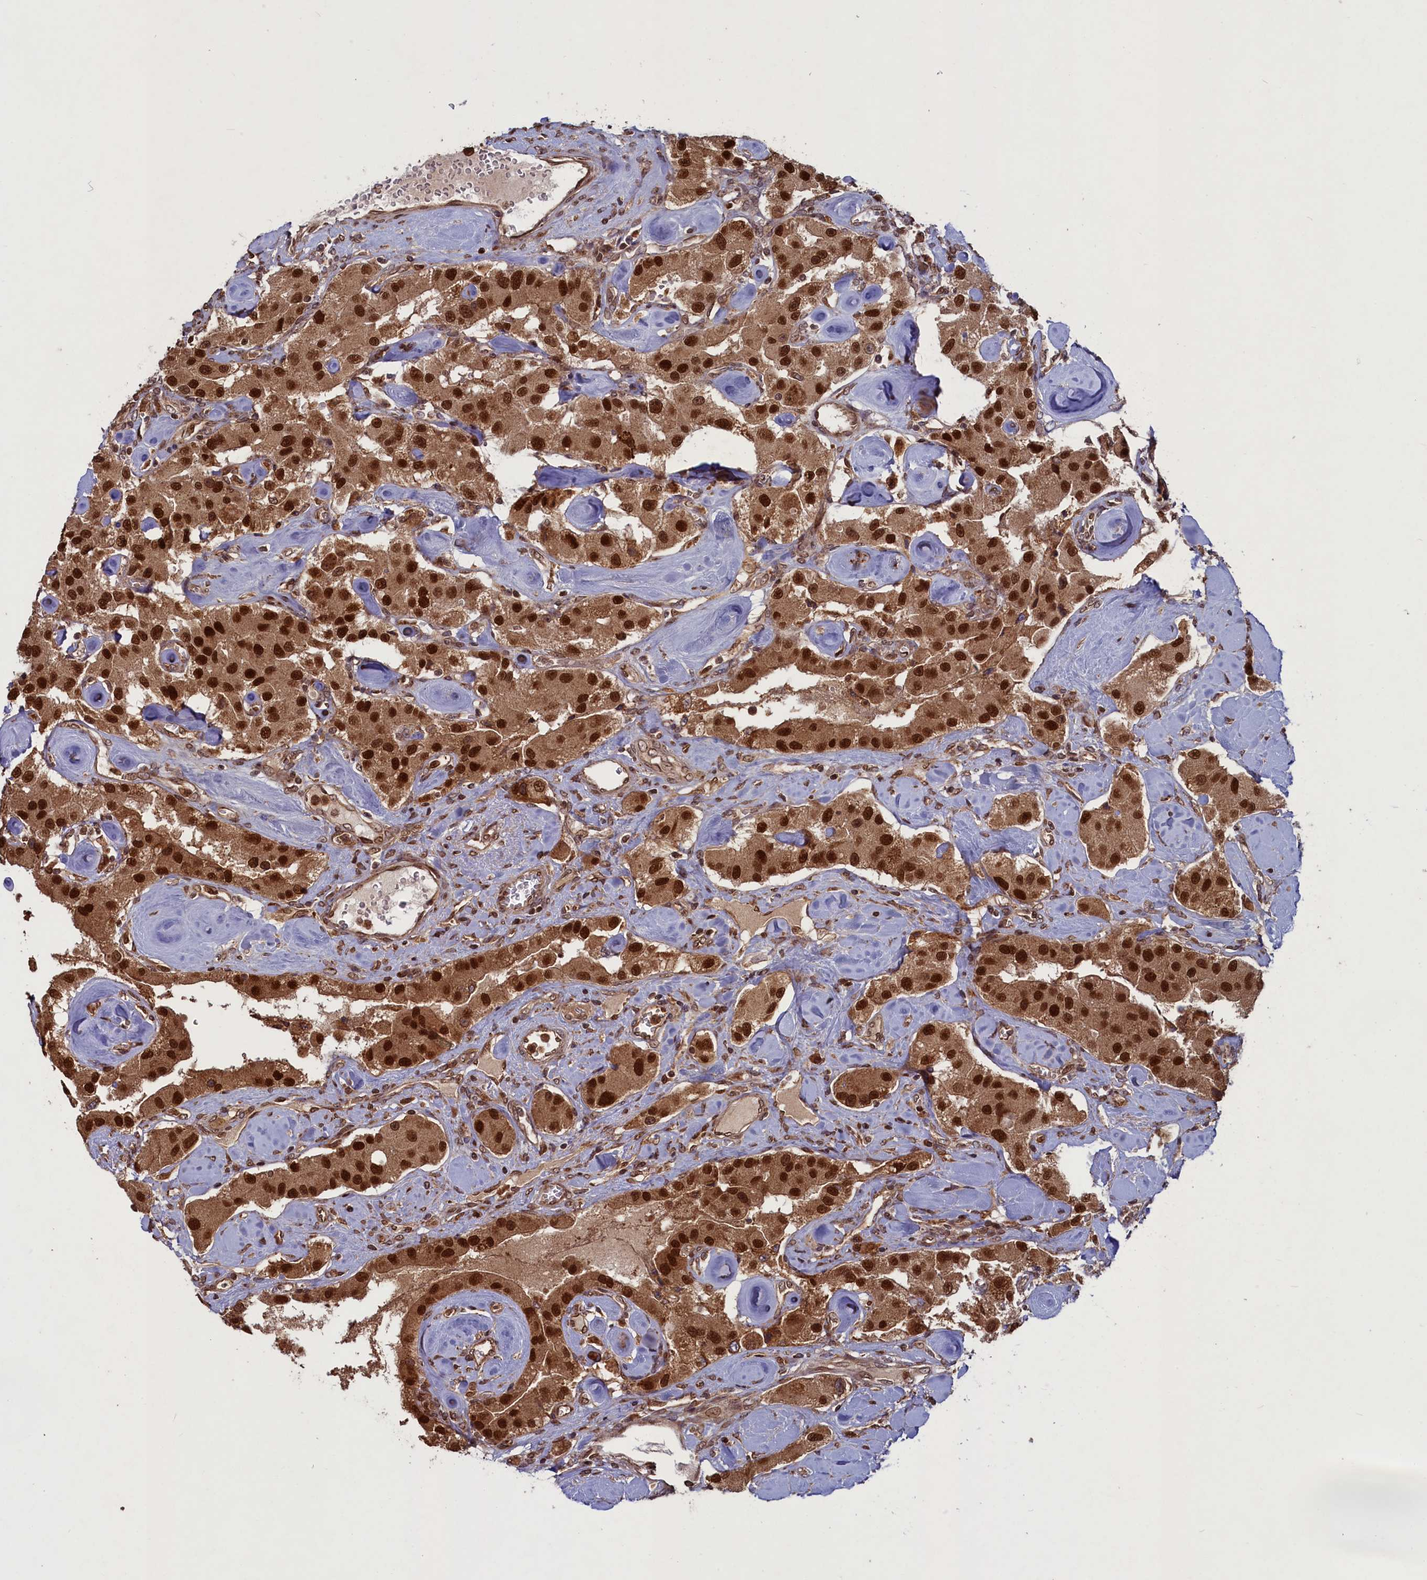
{"staining": {"intensity": "strong", "quantity": ">75%", "location": "nuclear"}, "tissue": "carcinoid", "cell_type": "Tumor cells", "image_type": "cancer", "snomed": [{"axis": "morphology", "description": "Carcinoid, malignant, NOS"}, {"axis": "topography", "description": "Pancreas"}], "caption": "High-magnification brightfield microscopy of carcinoid (malignant) stained with DAB (3,3'-diaminobenzidine) (brown) and counterstained with hematoxylin (blue). tumor cells exhibit strong nuclear positivity is present in about>75% of cells.", "gene": "NAE1", "patient": {"sex": "male", "age": 41}}